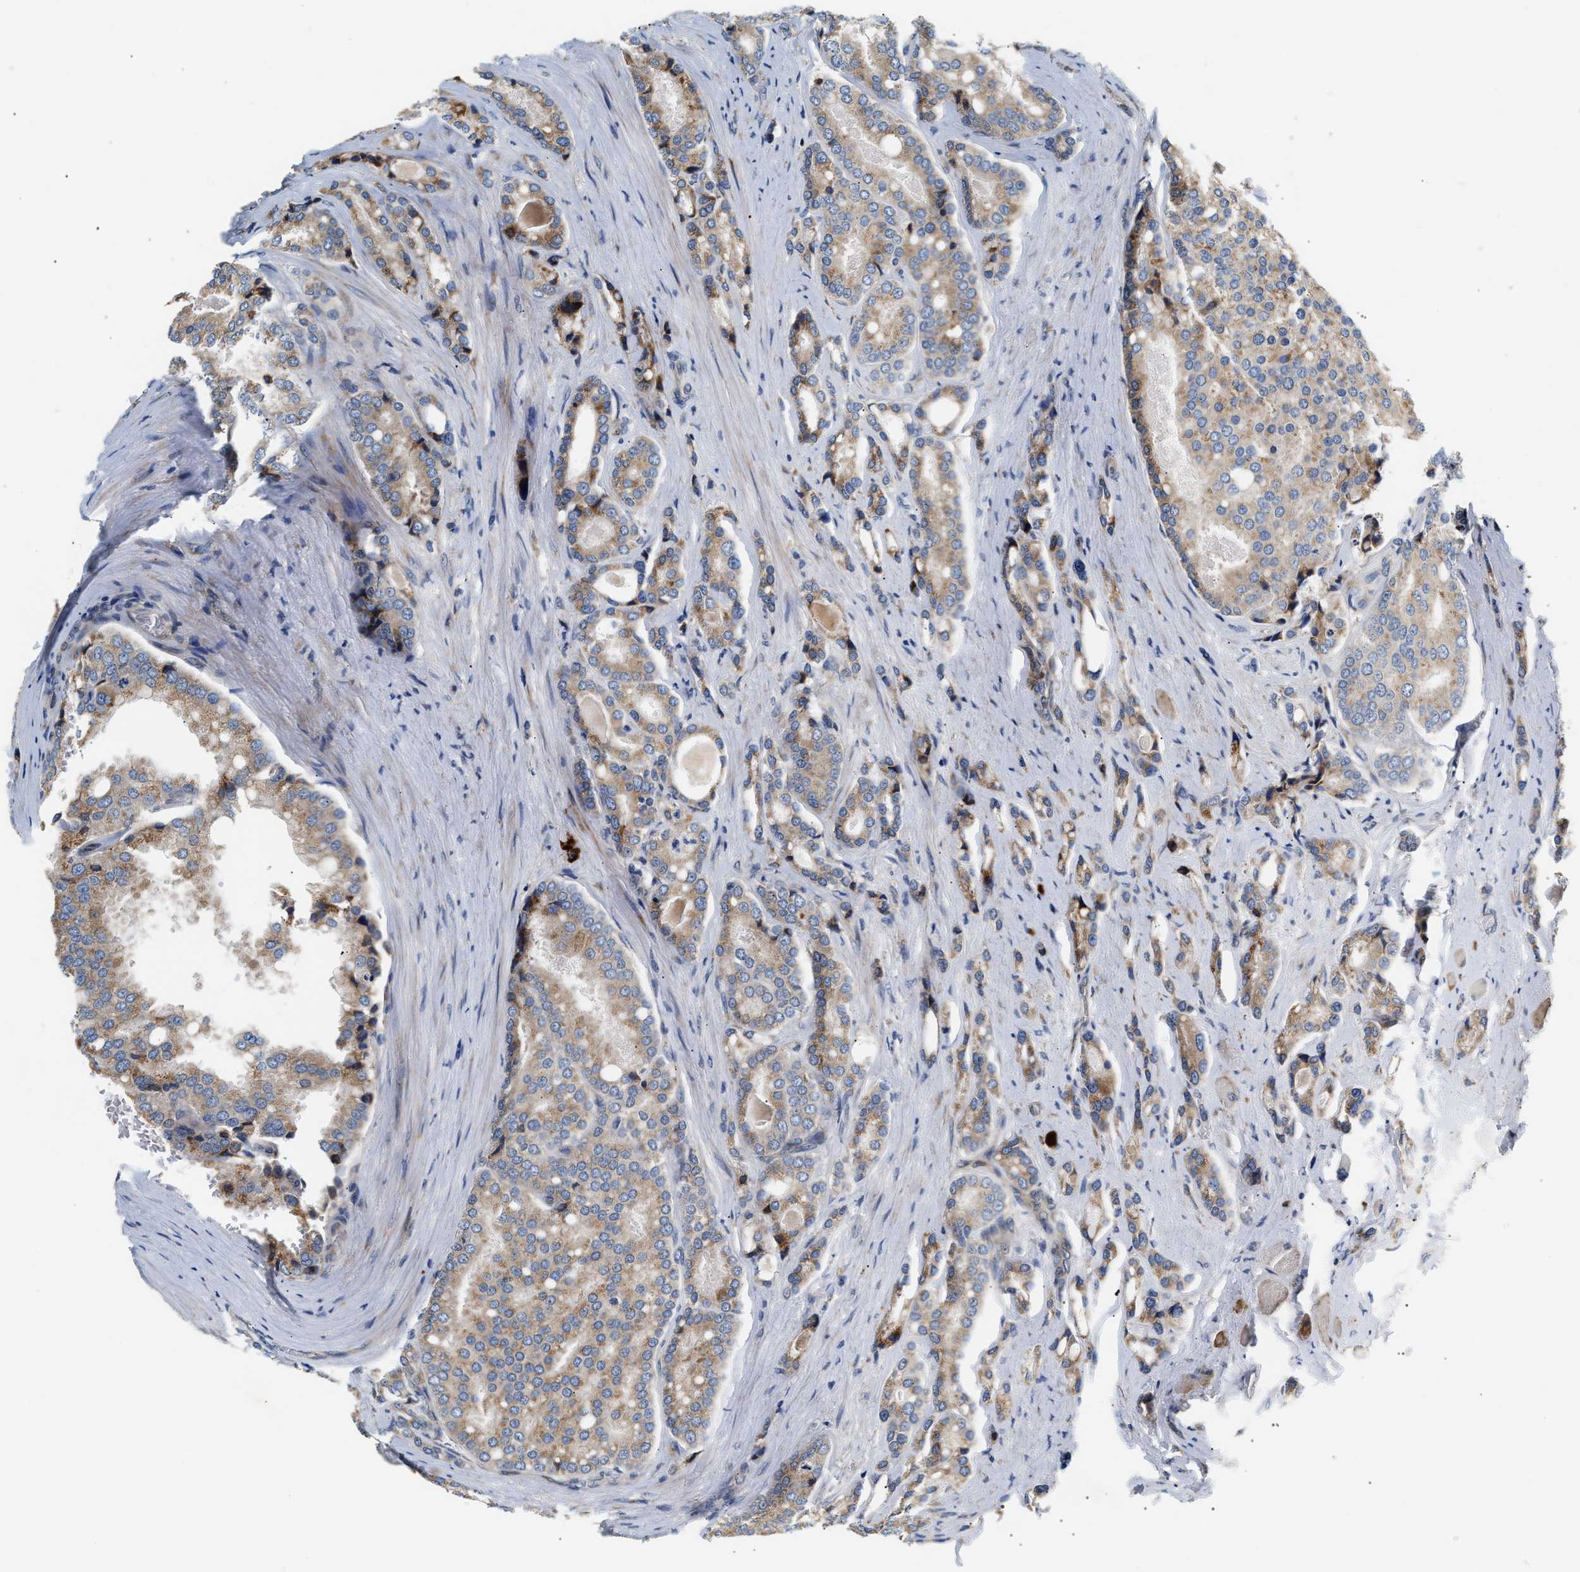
{"staining": {"intensity": "weak", "quantity": ">75%", "location": "cytoplasmic/membranous"}, "tissue": "prostate cancer", "cell_type": "Tumor cells", "image_type": "cancer", "snomed": [{"axis": "morphology", "description": "Adenocarcinoma, High grade"}, {"axis": "topography", "description": "Prostate"}], "caption": "A histopathology image of prostate cancer stained for a protein shows weak cytoplasmic/membranous brown staining in tumor cells. The staining was performed using DAB (3,3'-diaminobenzidine), with brown indicating positive protein expression. Nuclei are stained blue with hematoxylin.", "gene": "IFT74", "patient": {"sex": "male", "age": 50}}